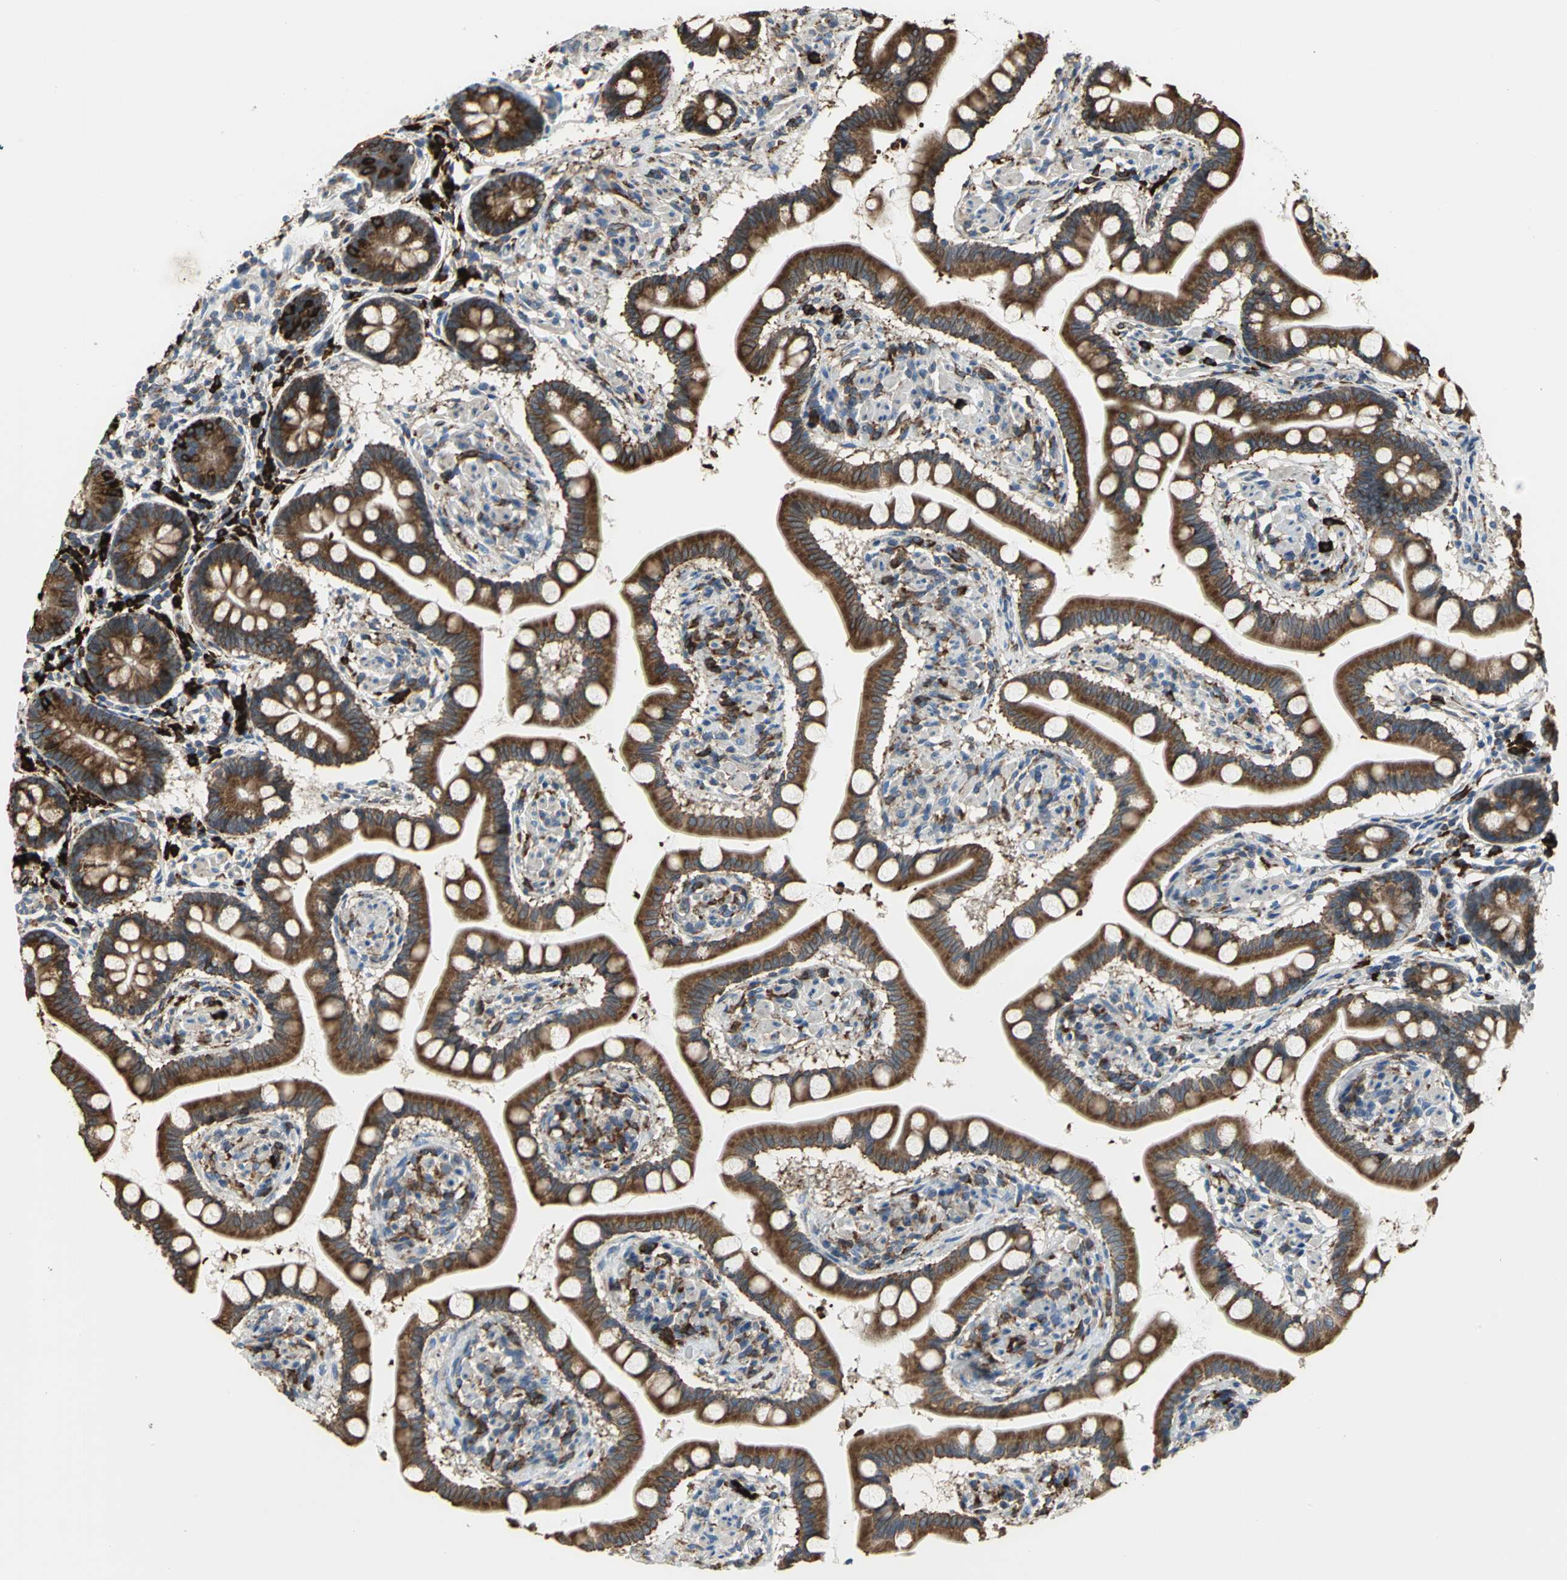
{"staining": {"intensity": "strong", "quantity": ">75%", "location": "cytoplasmic/membranous"}, "tissue": "small intestine", "cell_type": "Glandular cells", "image_type": "normal", "snomed": [{"axis": "morphology", "description": "Normal tissue, NOS"}, {"axis": "topography", "description": "Small intestine"}], "caption": "Small intestine stained with a brown dye shows strong cytoplasmic/membranous positive positivity in approximately >75% of glandular cells.", "gene": "SDF2L1", "patient": {"sex": "male", "age": 41}}